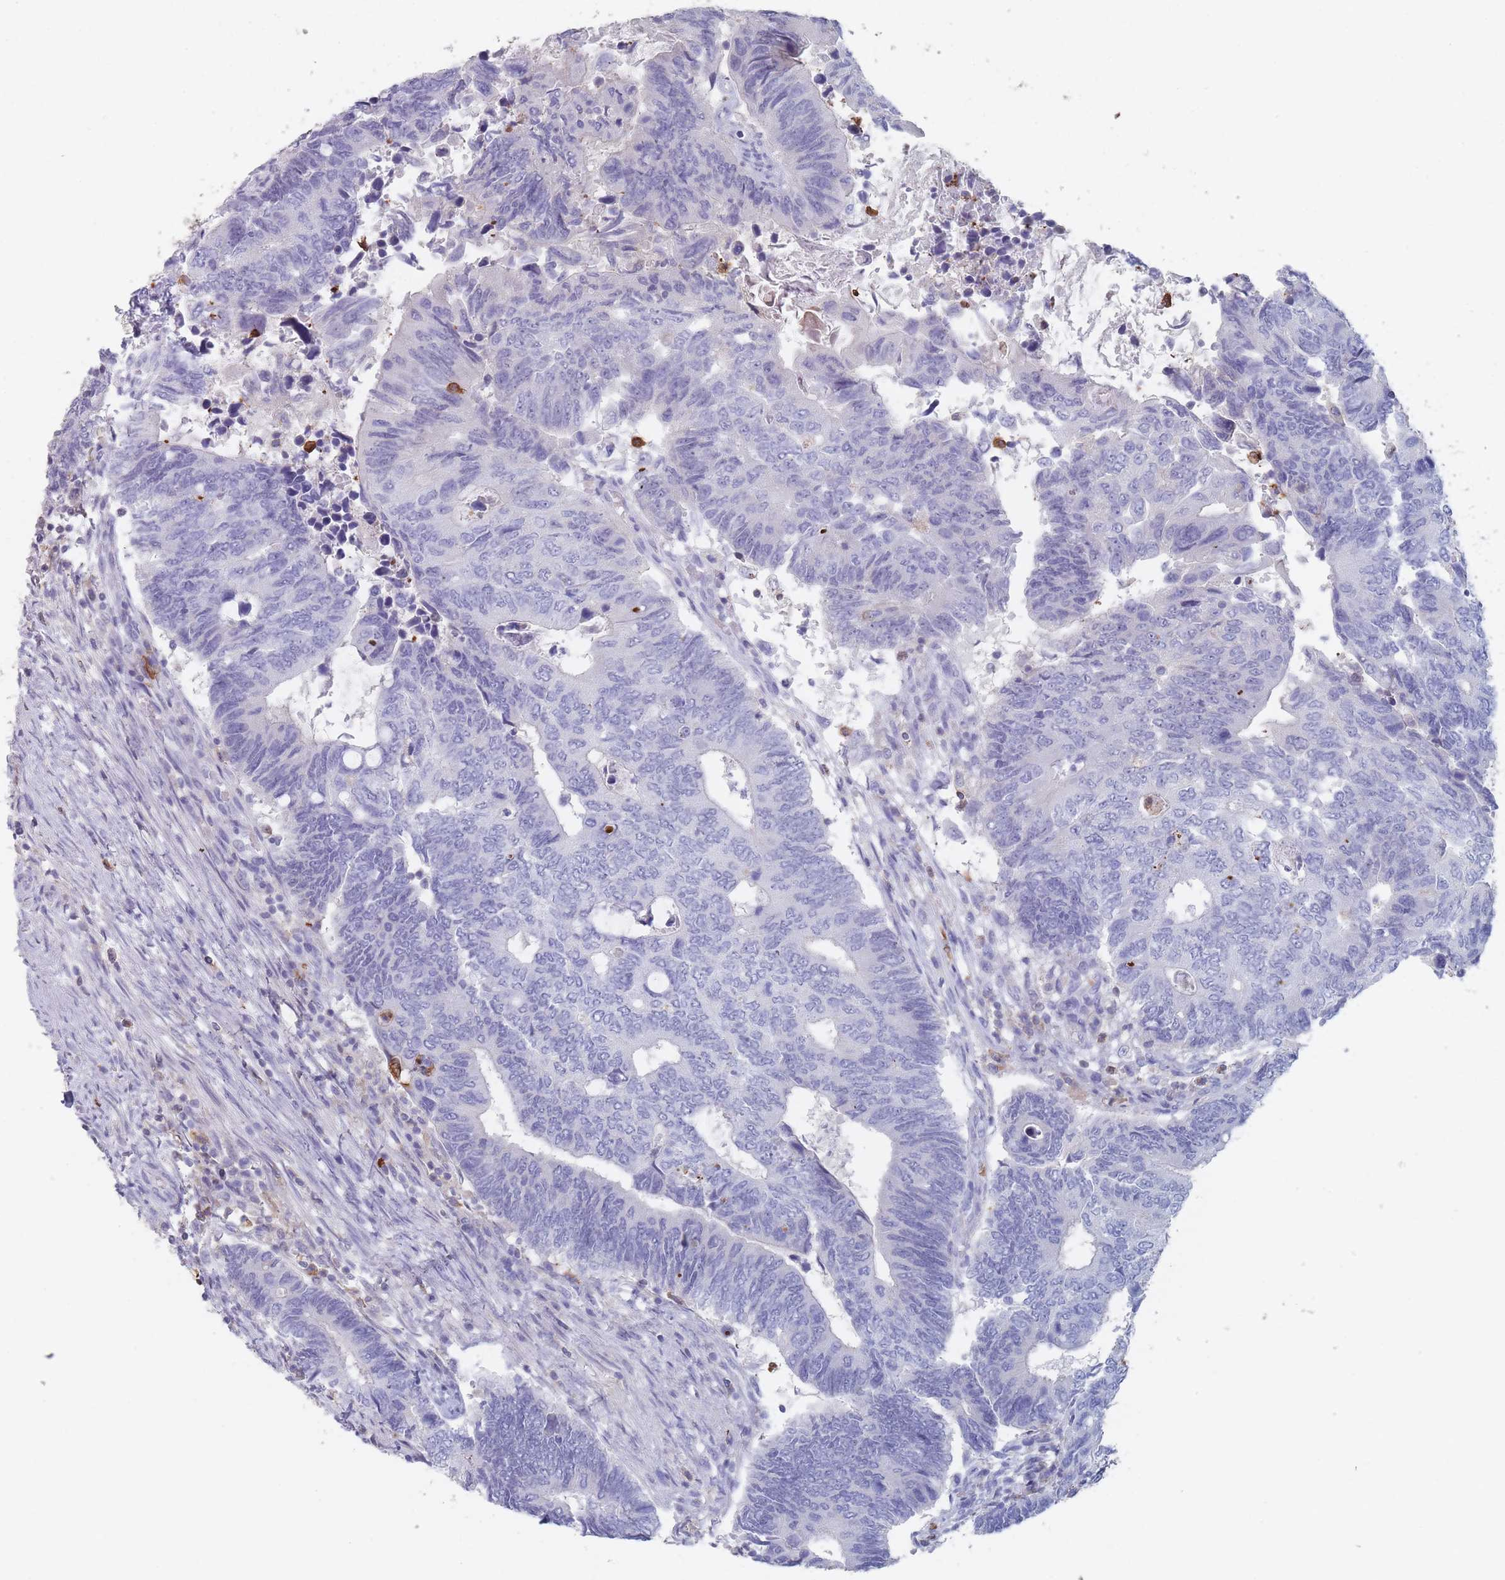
{"staining": {"intensity": "negative", "quantity": "none", "location": "none"}, "tissue": "colorectal cancer", "cell_type": "Tumor cells", "image_type": "cancer", "snomed": [{"axis": "morphology", "description": "Adenocarcinoma, NOS"}, {"axis": "topography", "description": "Colon"}], "caption": "Tumor cells show no significant positivity in adenocarcinoma (colorectal). The staining was performed using DAB (3,3'-diaminobenzidine) to visualize the protein expression in brown, while the nuclei were stained in blue with hematoxylin (Magnification: 20x).", "gene": "ATP1A3", "patient": {"sex": "male", "age": 87}}